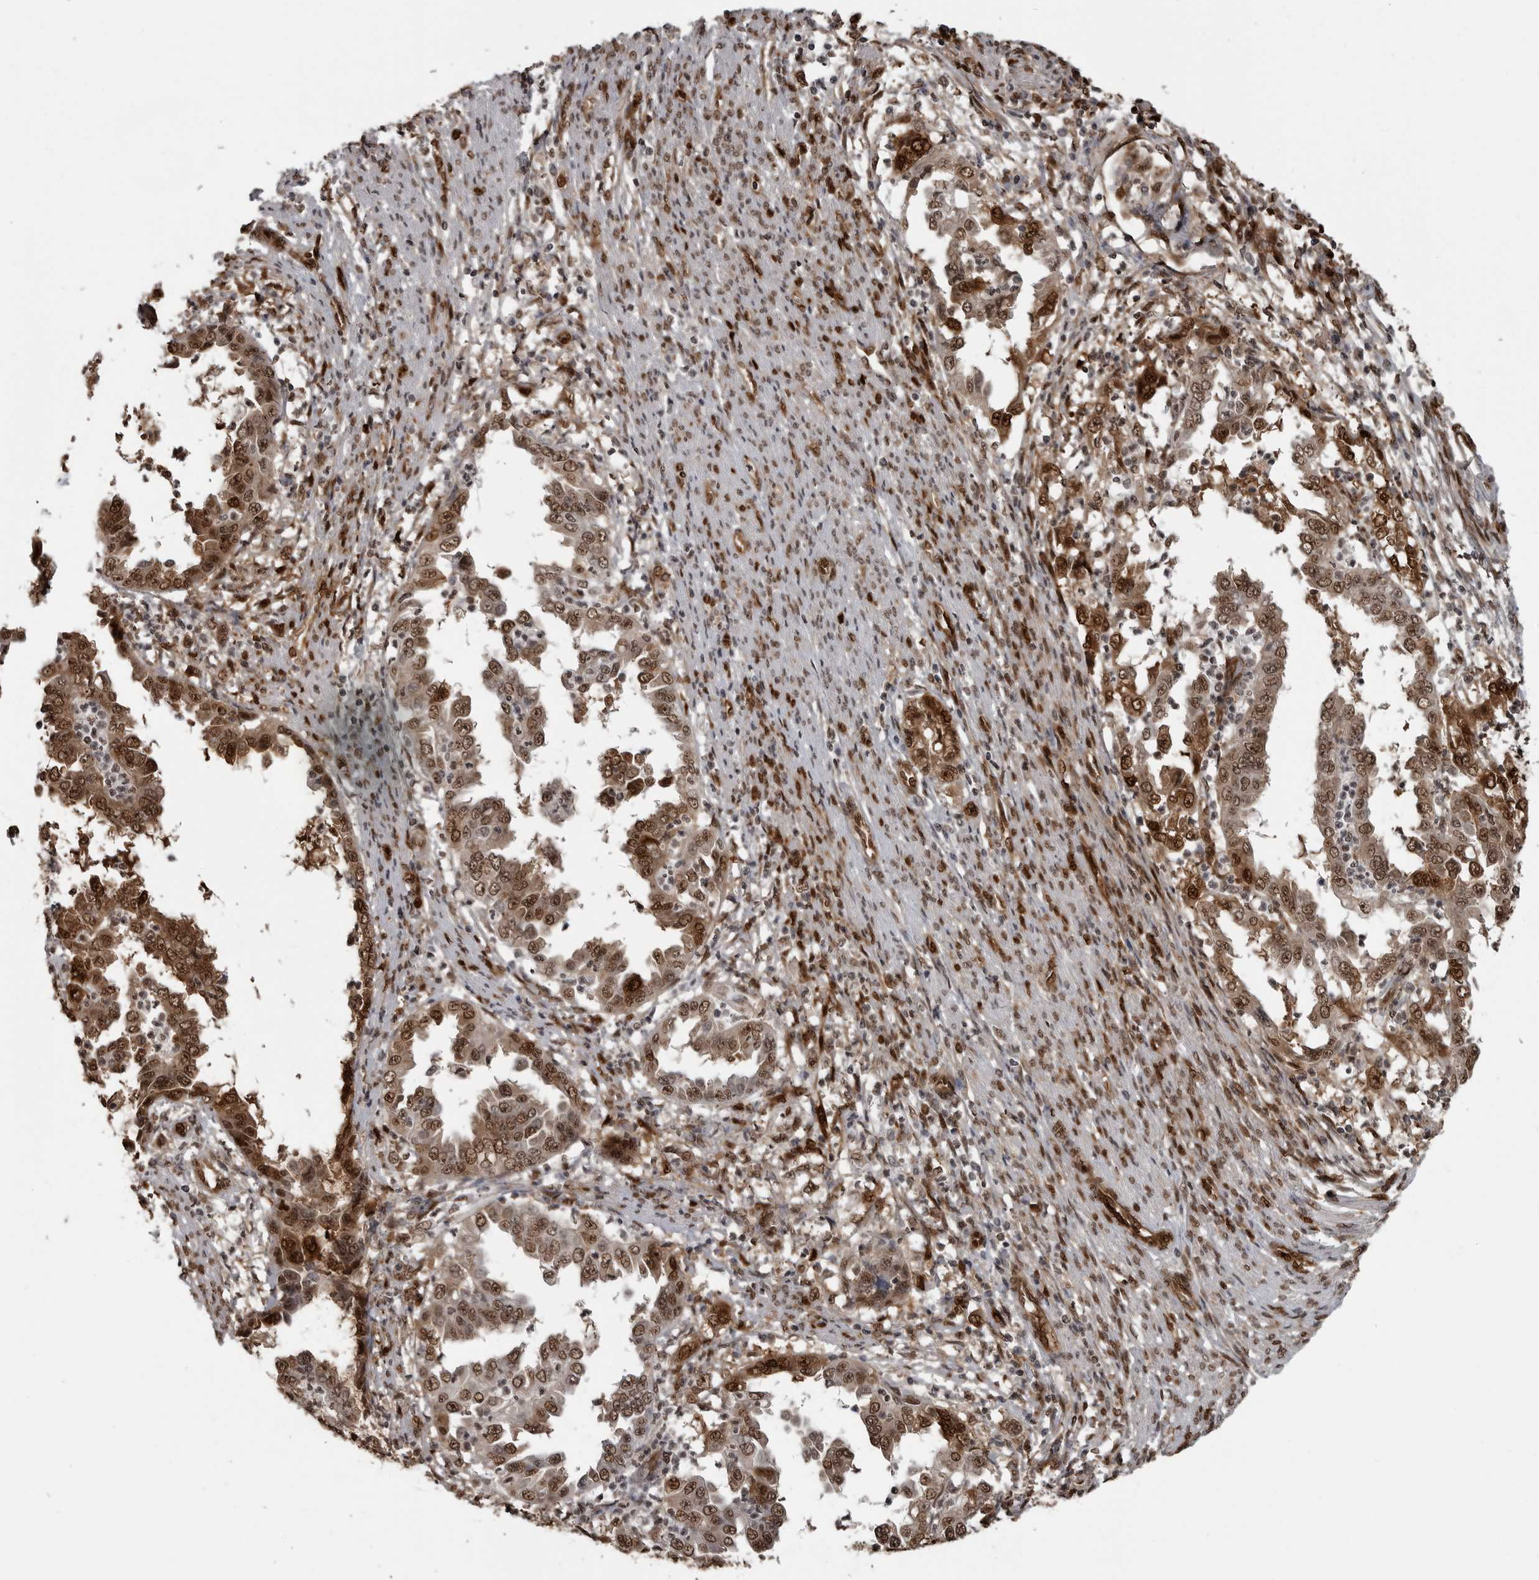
{"staining": {"intensity": "moderate", "quantity": ">75%", "location": "cytoplasmic/membranous,nuclear"}, "tissue": "endometrial cancer", "cell_type": "Tumor cells", "image_type": "cancer", "snomed": [{"axis": "morphology", "description": "Adenocarcinoma, NOS"}, {"axis": "topography", "description": "Endometrium"}], "caption": "Human endometrial cancer (adenocarcinoma) stained with a protein marker shows moderate staining in tumor cells.", "gene": "SMAD2", "patient": {"sex": "female", "age": 85}}